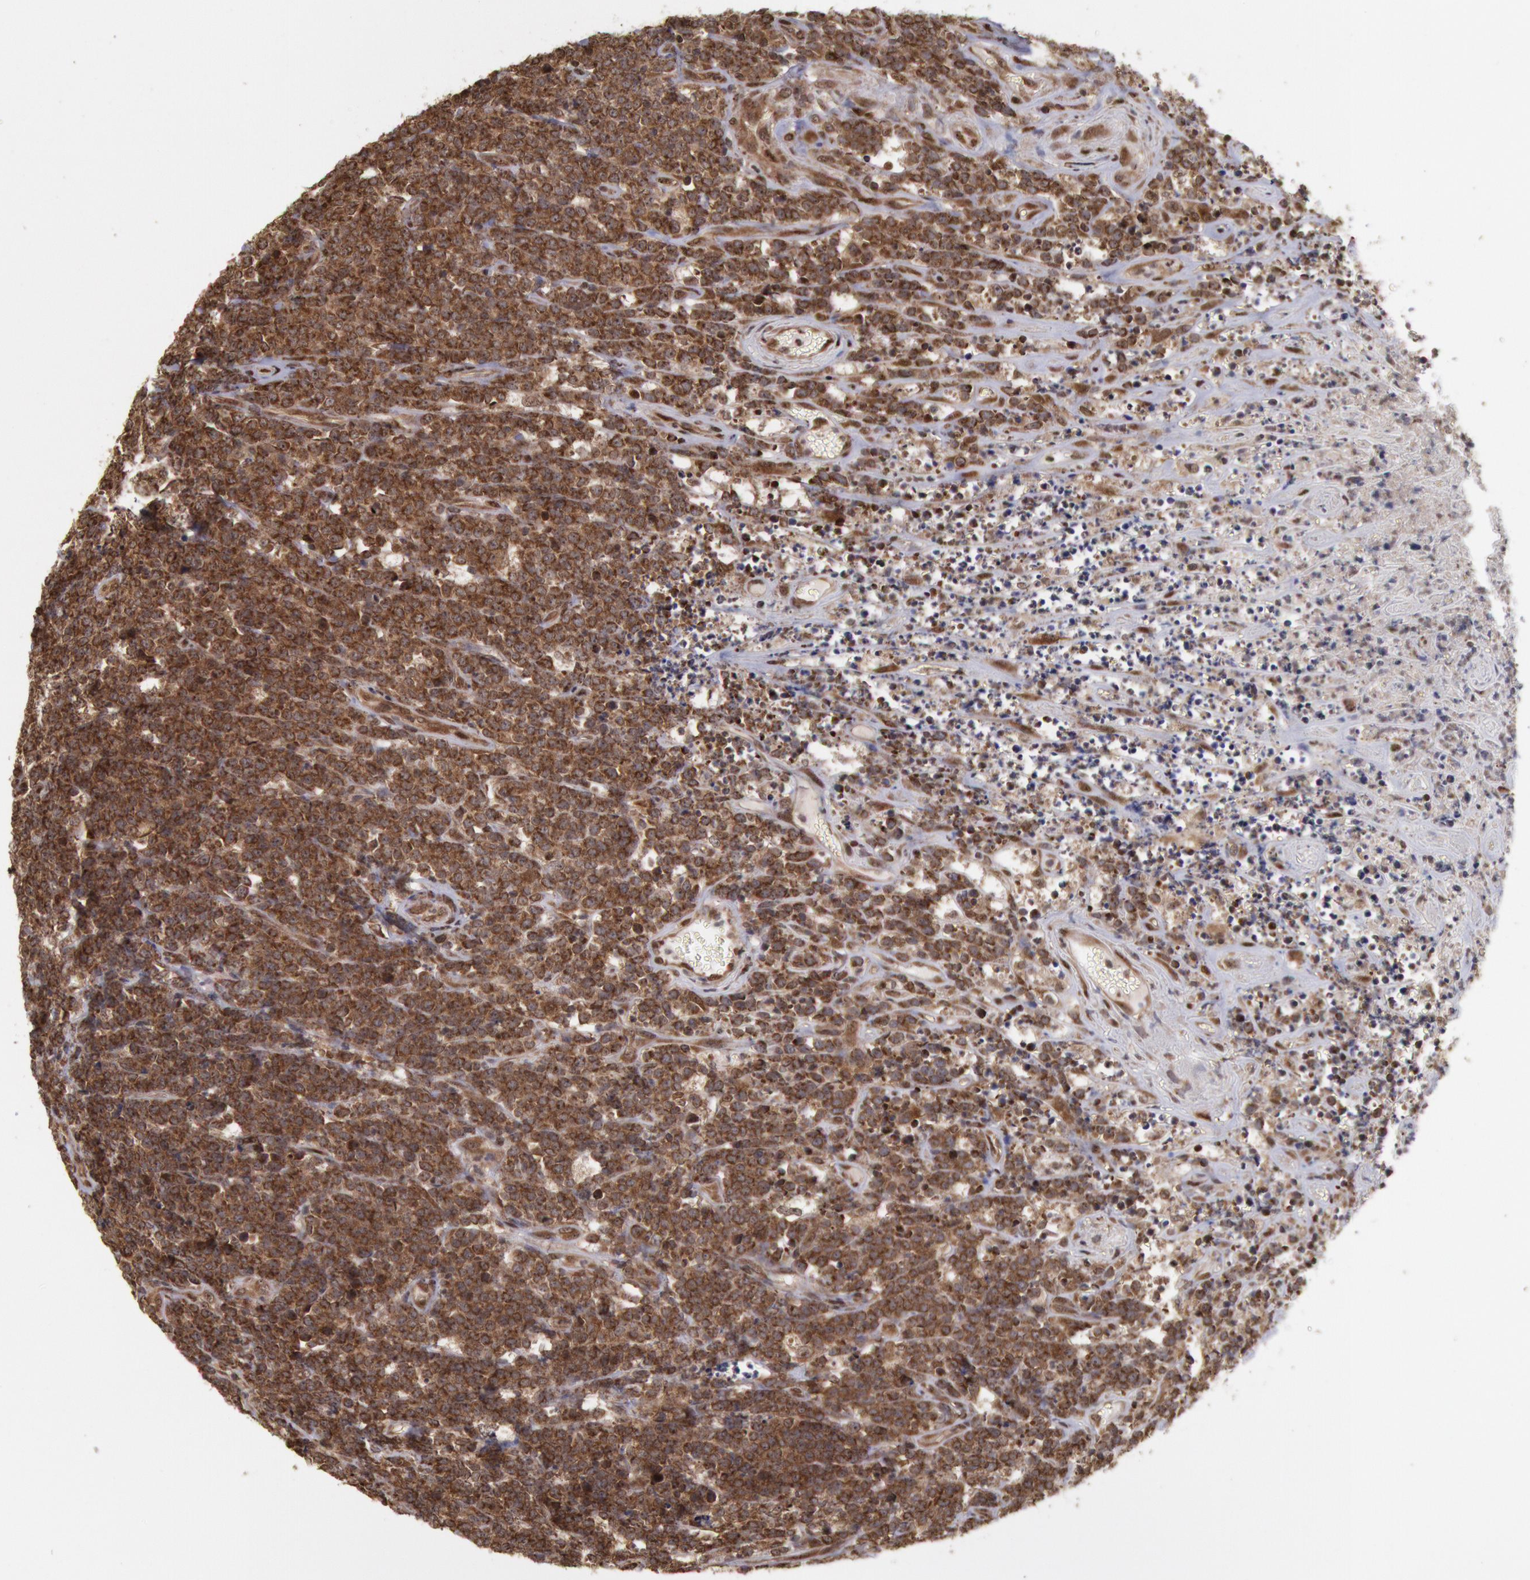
{"staining": {"intensity": "strong", "quantity": ">75%", "location": "cytoplasmic/membranous"}, "tissue": "lymphoma", "cell_type": "Tumor cells", "image_type": "cancer", "snomed": [{"axis": "morphology", "description": "Malignant lymphoma, non-Hodgkin's type, High grade"}, {"axis": "topography", "description": "Small intestine"}, {"axis": "topography", "description": "Colon"}], "caption": "DAB (3,3'-diaminobenzidine) immunohistochemical staining of lymphoma displays strong cytoplasmic/membranous protein positivity in about >75% of tumor cells.", "gene": "STX17", "patient": {"sex": "male", "age": 8}}